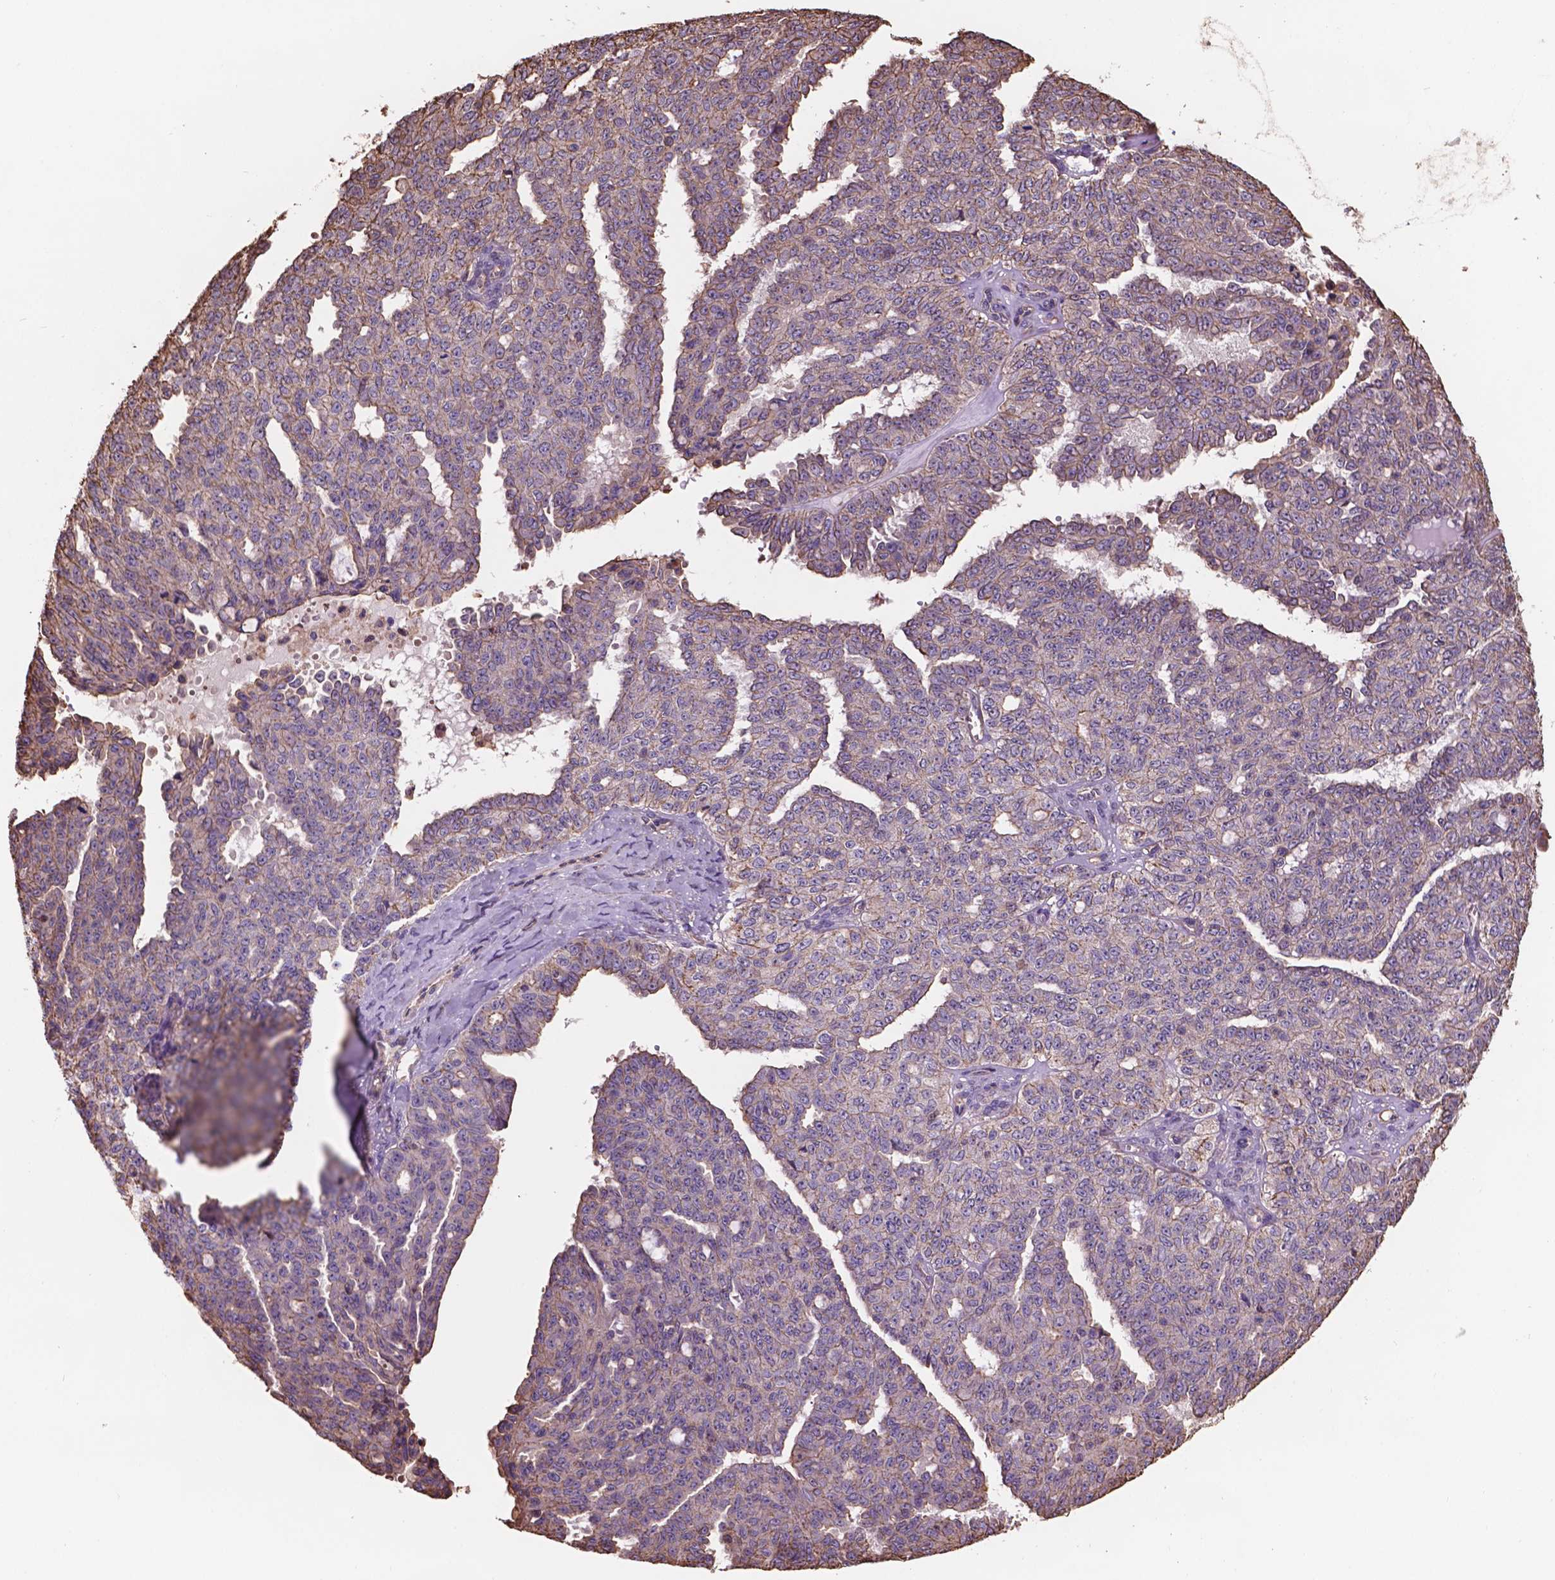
{"staining": {"intensity": "moderate", "quantity": ">75%", "location": "cytoplasmic/membranous"}, "tissue": "ovarian cancer", "cell_type": "Tumor cells", "image_type": "cancer", "snomed": [{"axis": "morphology", "description": "Cystadenocarcinoma, serous, NOS"}, {"axis": "topography", "description": "Ovary"}], "caption": "The photomicrograph shows staining of serous cystadenocarcinoma (ovarian), revealing moderate cytoplasmic/membranous protein staining (brown color) within tumor cells.", "gene": "NIPA2", "patient": {"sex": "female", "age": 71}}